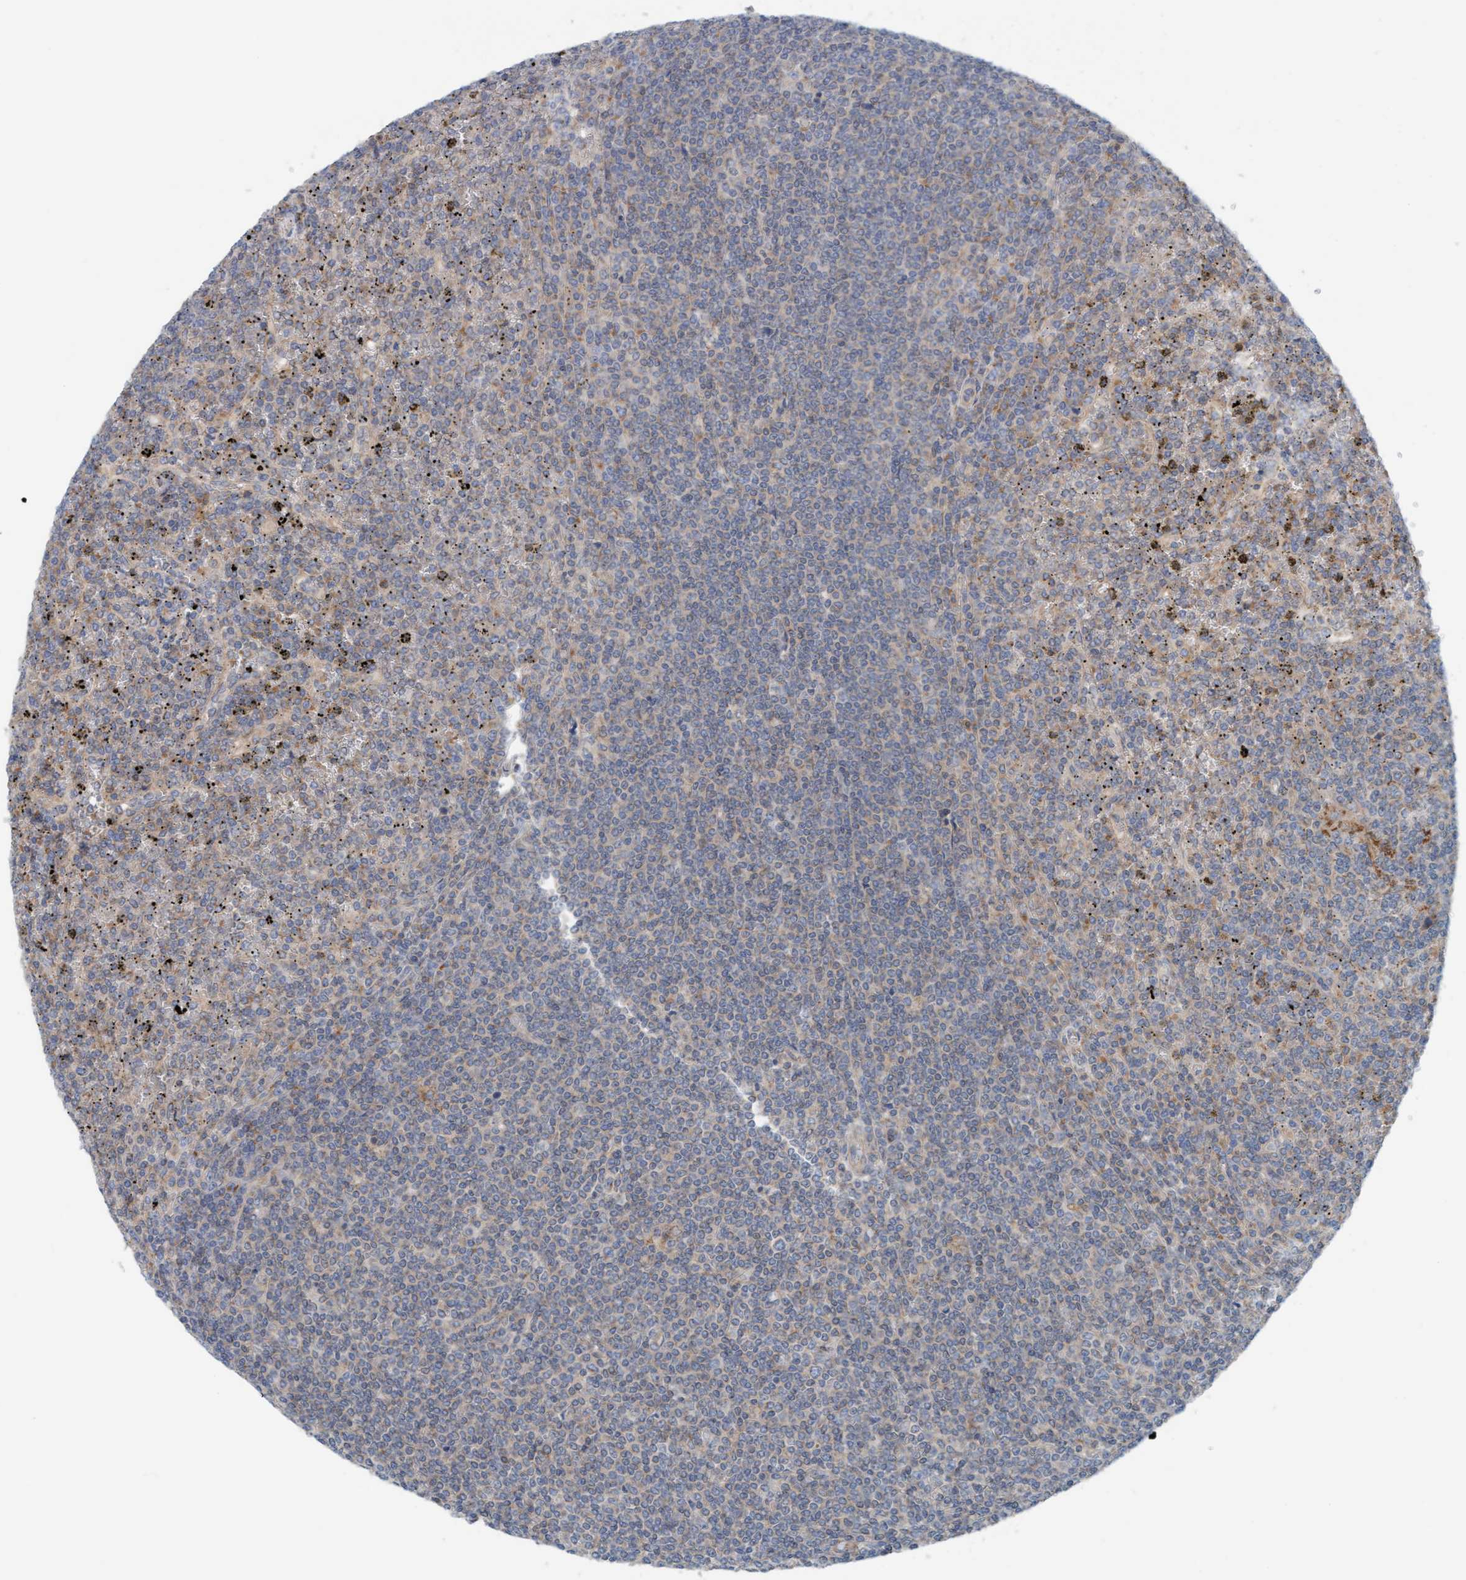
{"staining": {"intensity": "negative", "quantity": "none", "location": "none"}, "tissue": "lymphoma", "cell_type": "Tumor cells", "image_type": "cancer", "snomed": [{"axis": "morphology", "description": "Malignant lymphoma, non-Hodgkin's type, Low grade"}, {"axis": "topography", "description": "Spleen"}], "caption": "Immunohistochemical staining of human lymphoma shows no significant positivity in tumor cells.", "gene": "UBAP1", "patient": {"sex": "female", "age": 19}}